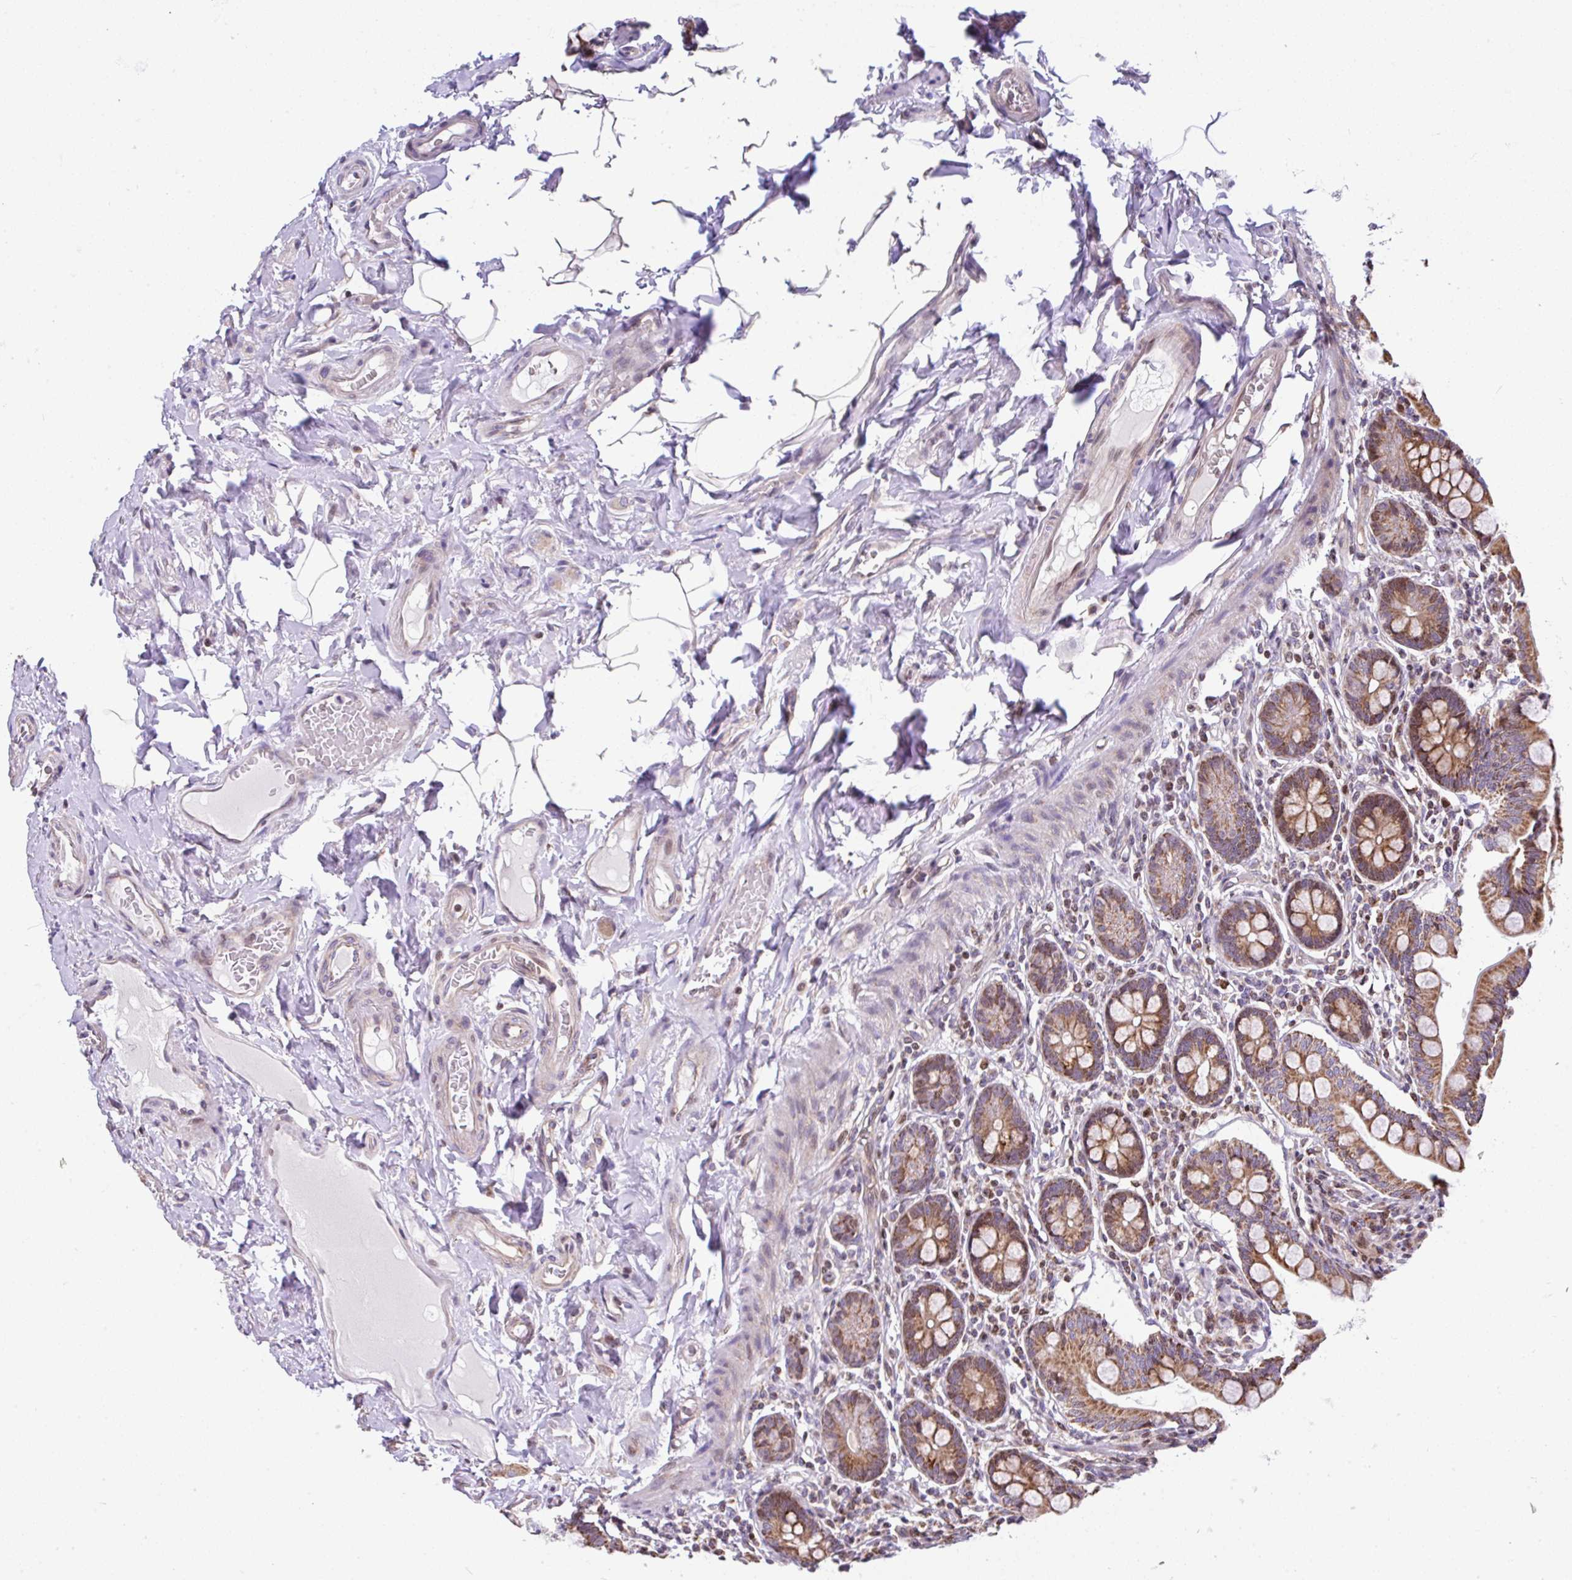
{"staining": {"intensity": "moderate", "quantity": ">75%", "location": "cytoplasmic/membranous"}, "tissue": "small intestine", "cell_type": "Glandular cells", "image_type": "normal", "snomed": [{"axis": "morphology", "description": "Normal tissue, NOS"}, {"axis": "topography", "description": "Small intestine"}], "caption": "Protein positivity by immunohistochemistry demonstrates moderate cytoplasmic/membranous expression in about >75% of glandular cells in benign small intestine. The protein is shown in brown color, while the nuclei are stained blue.", "gene": "FIGNL1", "patient": {"sex": "female", "age": 64}}